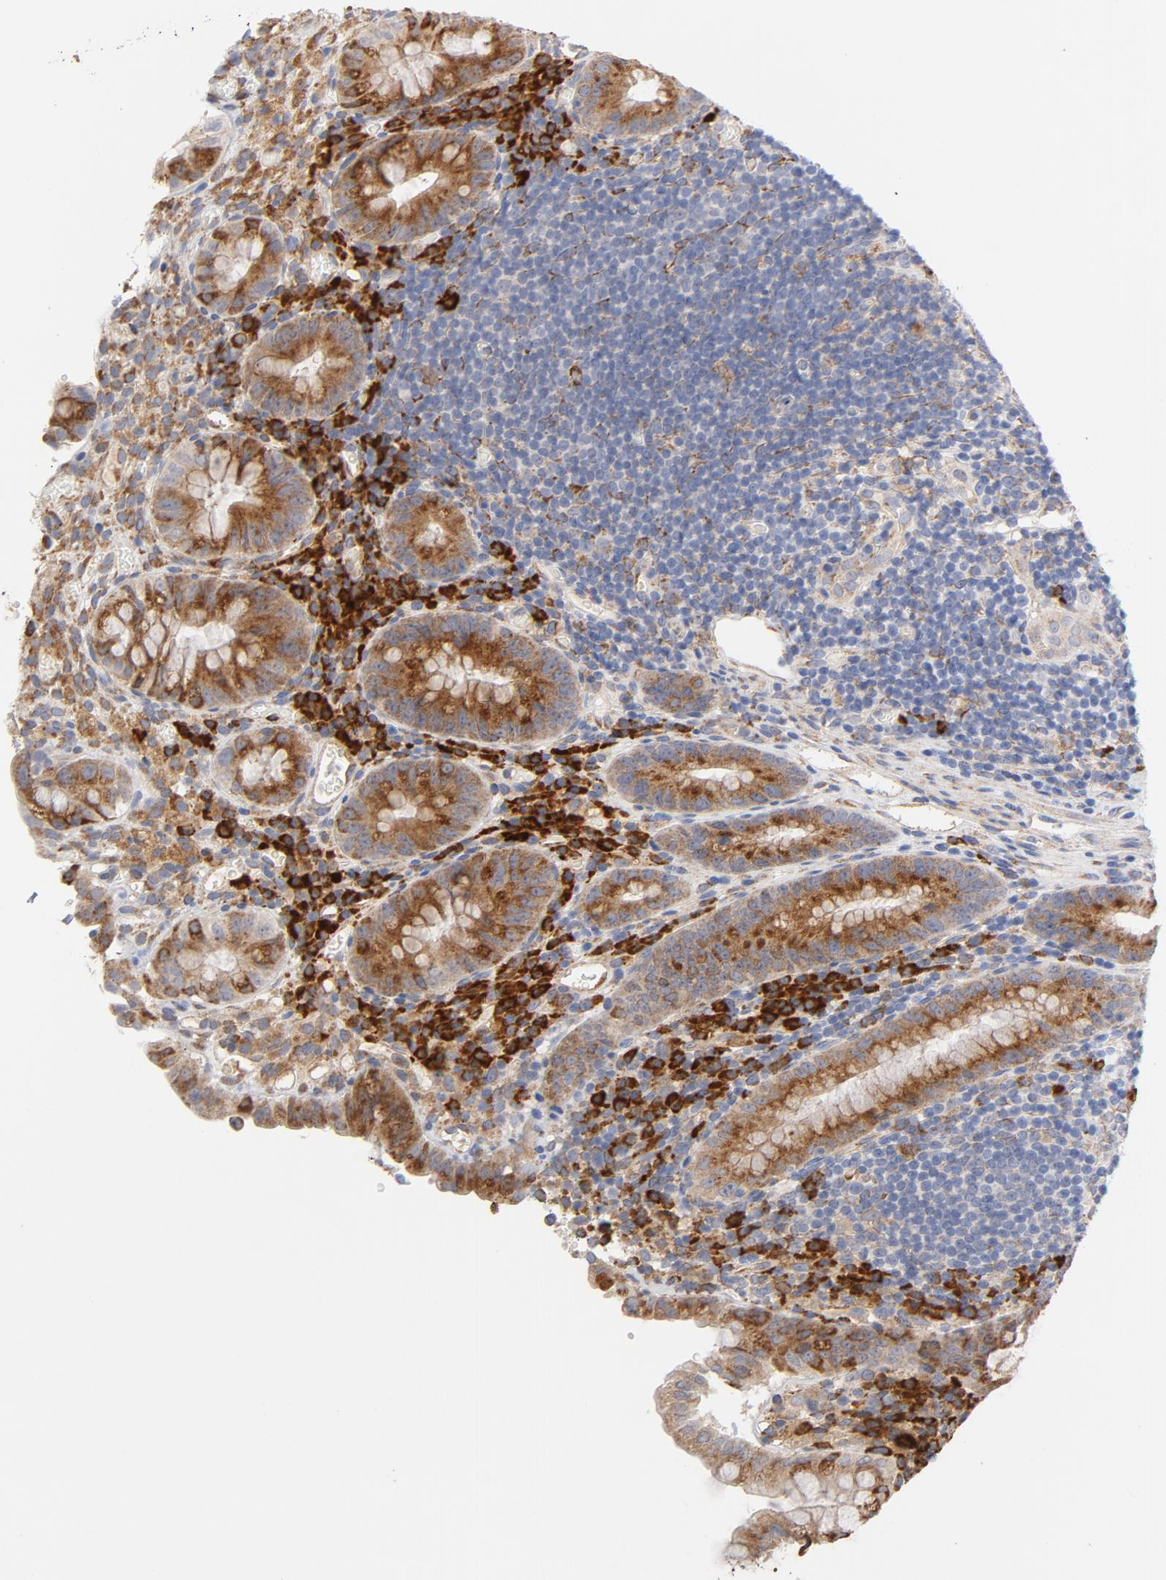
{"staining": {"intensity": "weak", "quantity": "25%-75%", "location": "cytoplasmic/membranous"}, "tissue": "colon", "cell_type": "Endothelial cells", "image_type": "normal", "snomed": [{"axis": "morphology", "description": "Normal tissue, NOS"}, {"axis": "topography", "description": "Colon"}], "caption": "IHC photomicrograph of unremarkable colon stained for a protein (brown), which shows low levels of weak cytoplasmic/membranous positivity in approximately 25%-75% of endothelial cells.", "gene": "RAPGEF3", "patient": {"sex": "female", "age": 46}}